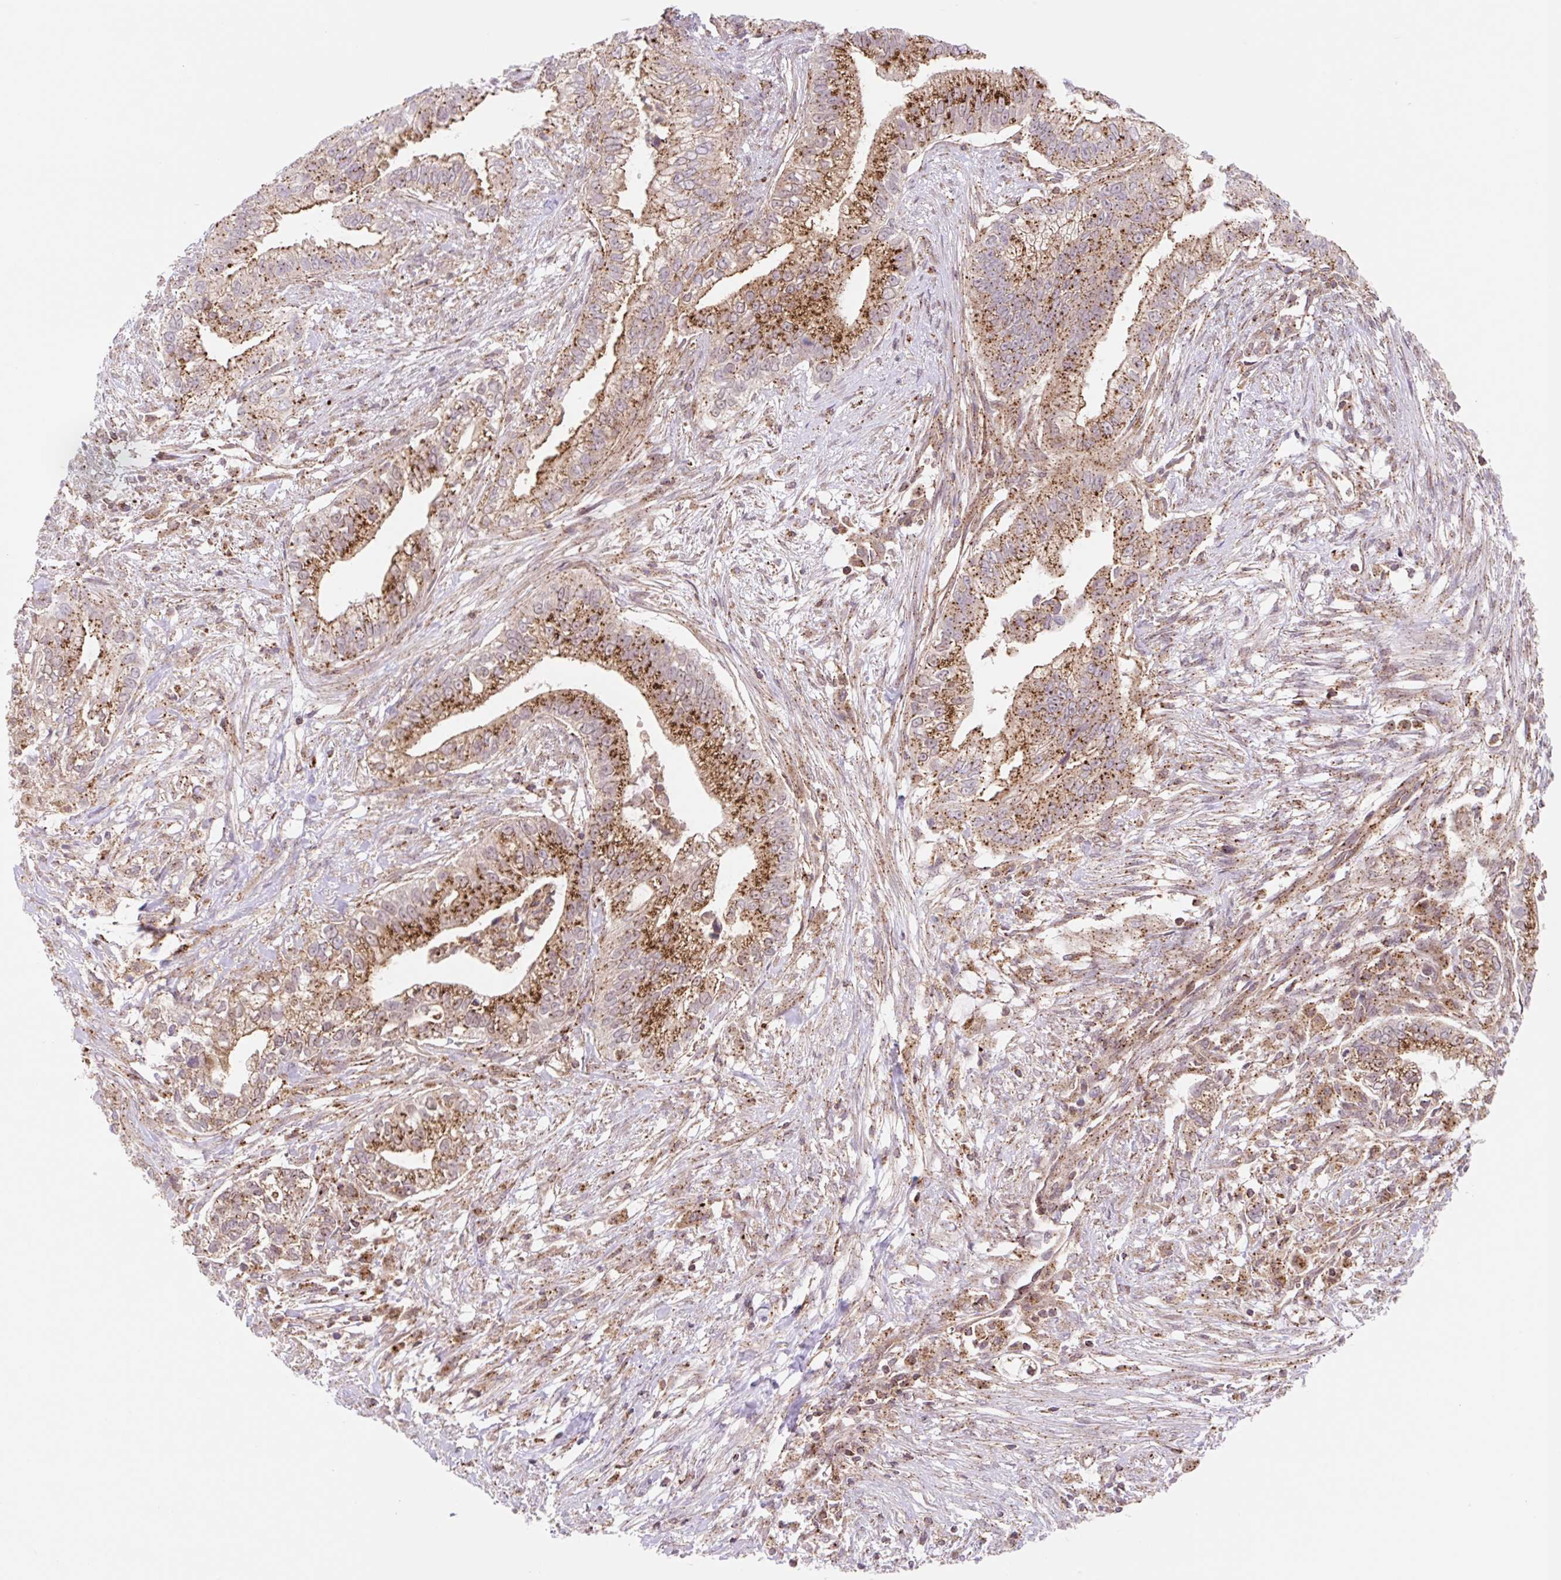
{"staining": {"intensity": "strong", "quantity": ">75%", "location": "cytoplasmic/membranous"}, "tissue": "pancreatic cancer", "cell_type": "Tumor cells", "image_type": "cancer", "snomed": [{"axis": "morphology", "description": "Adenocarcinoma, NOS"}, {"axis": "topography", "description": "Pancreas"}], "caption": "Immunohistochemistry (IHC) (DAB) staining of pancreatic adenocarcinoma reveals strong cytoplasmic/membranous protein staining in about >75% of tumor cells.", "gene": "VPS4A", "patient": {"sex": "male", "age": 70}}